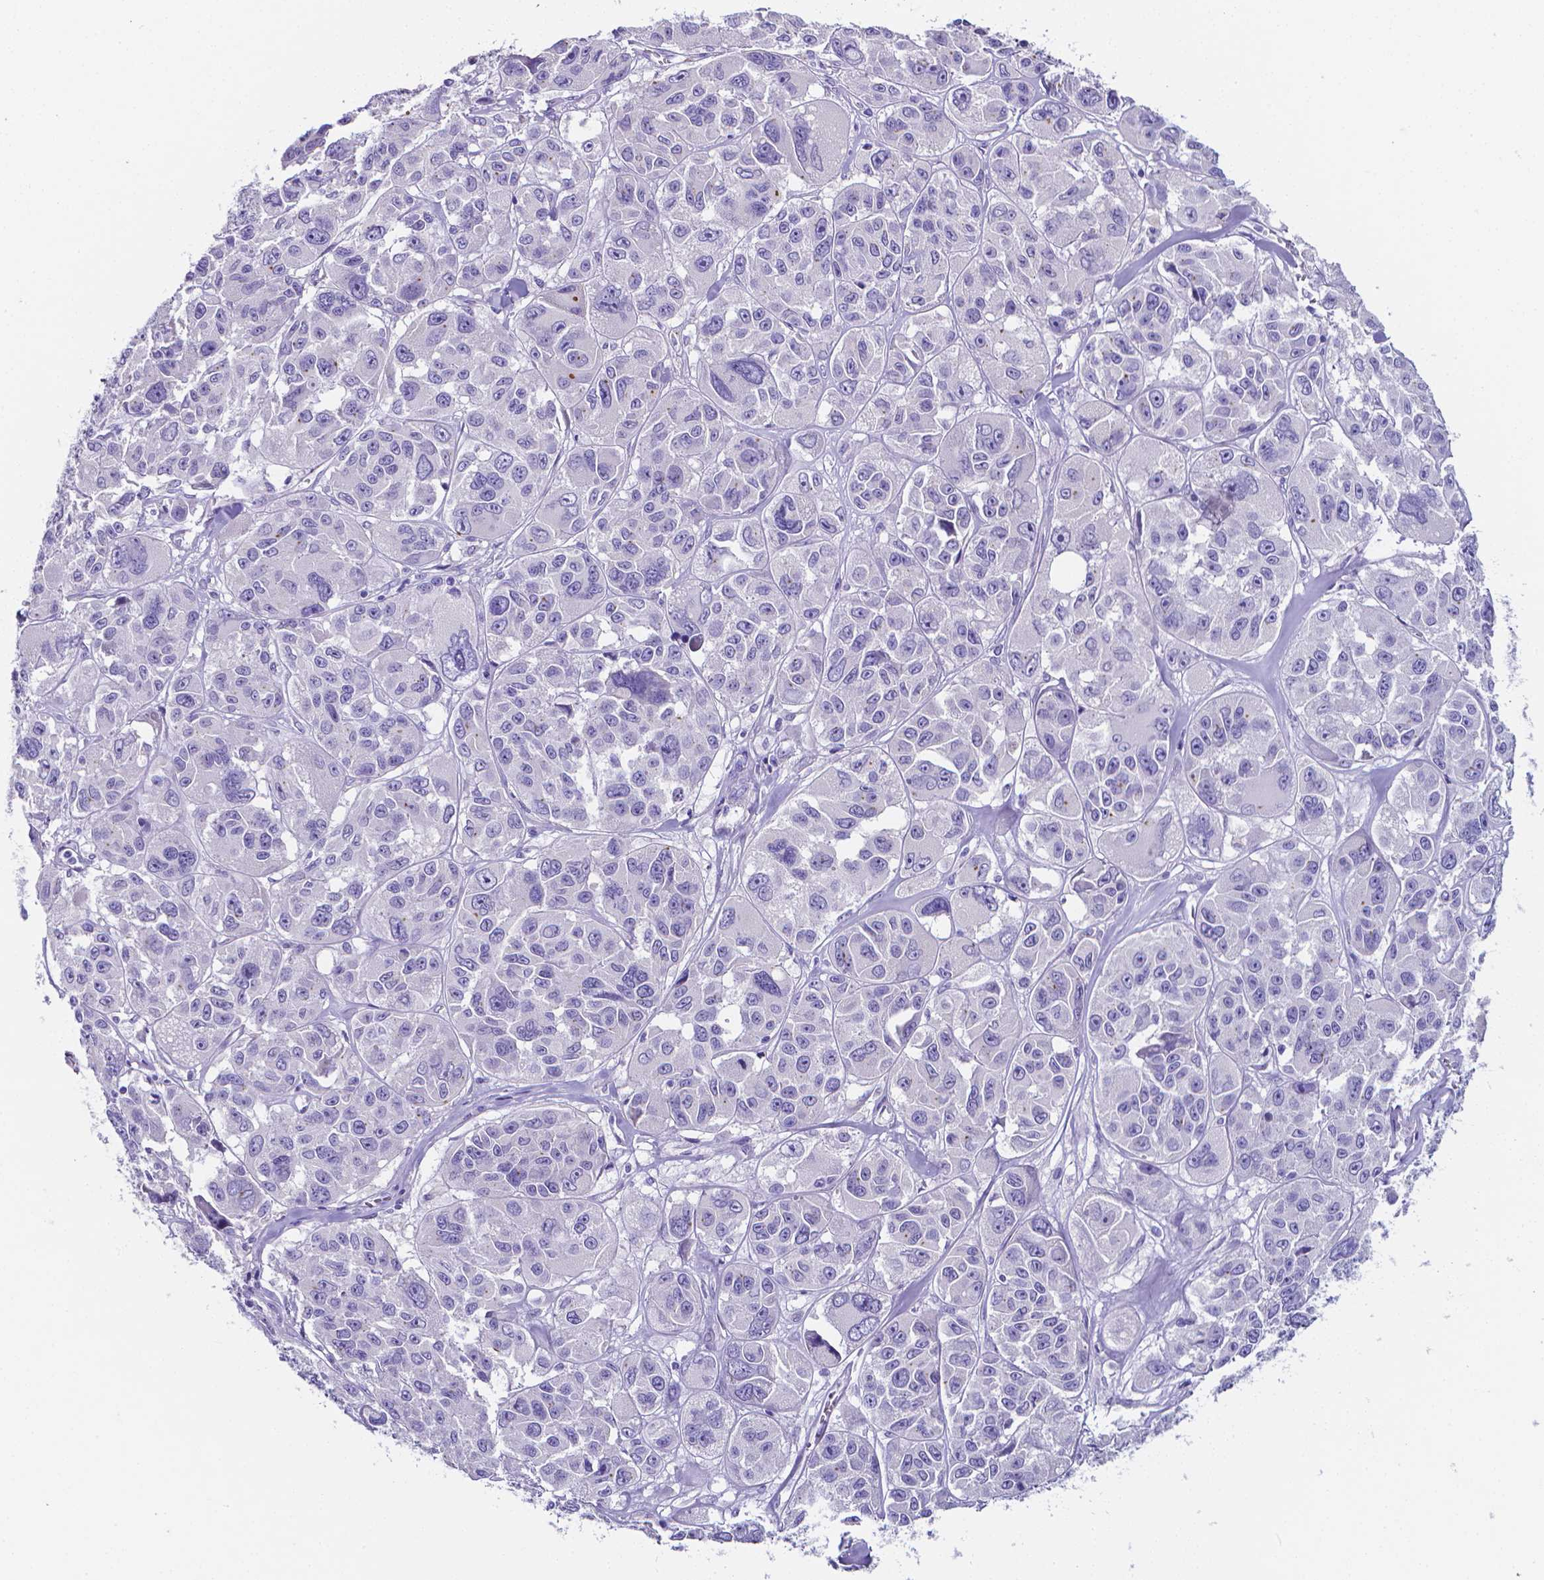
{"staining": {"intensity": "negative", "quantity": "none", "location": "none"}, "tissue": "melanoma", "cell_type": "Tumor cells", "image_type": "cancer", "snomed": [{"axis": "morphology", "description": "Malignant melanoma, NOS"}, {"axis": "topography", "description": "Skin"}], "caption": "This micrograph is of malignant melanoma stained with immunohistochemistry to label a protein in brown with the nuclei are counter-stained blue. There is no staining in tumor cells.", "gene": "LRRC73", "patient": {"sex": "female", "age": 66}}